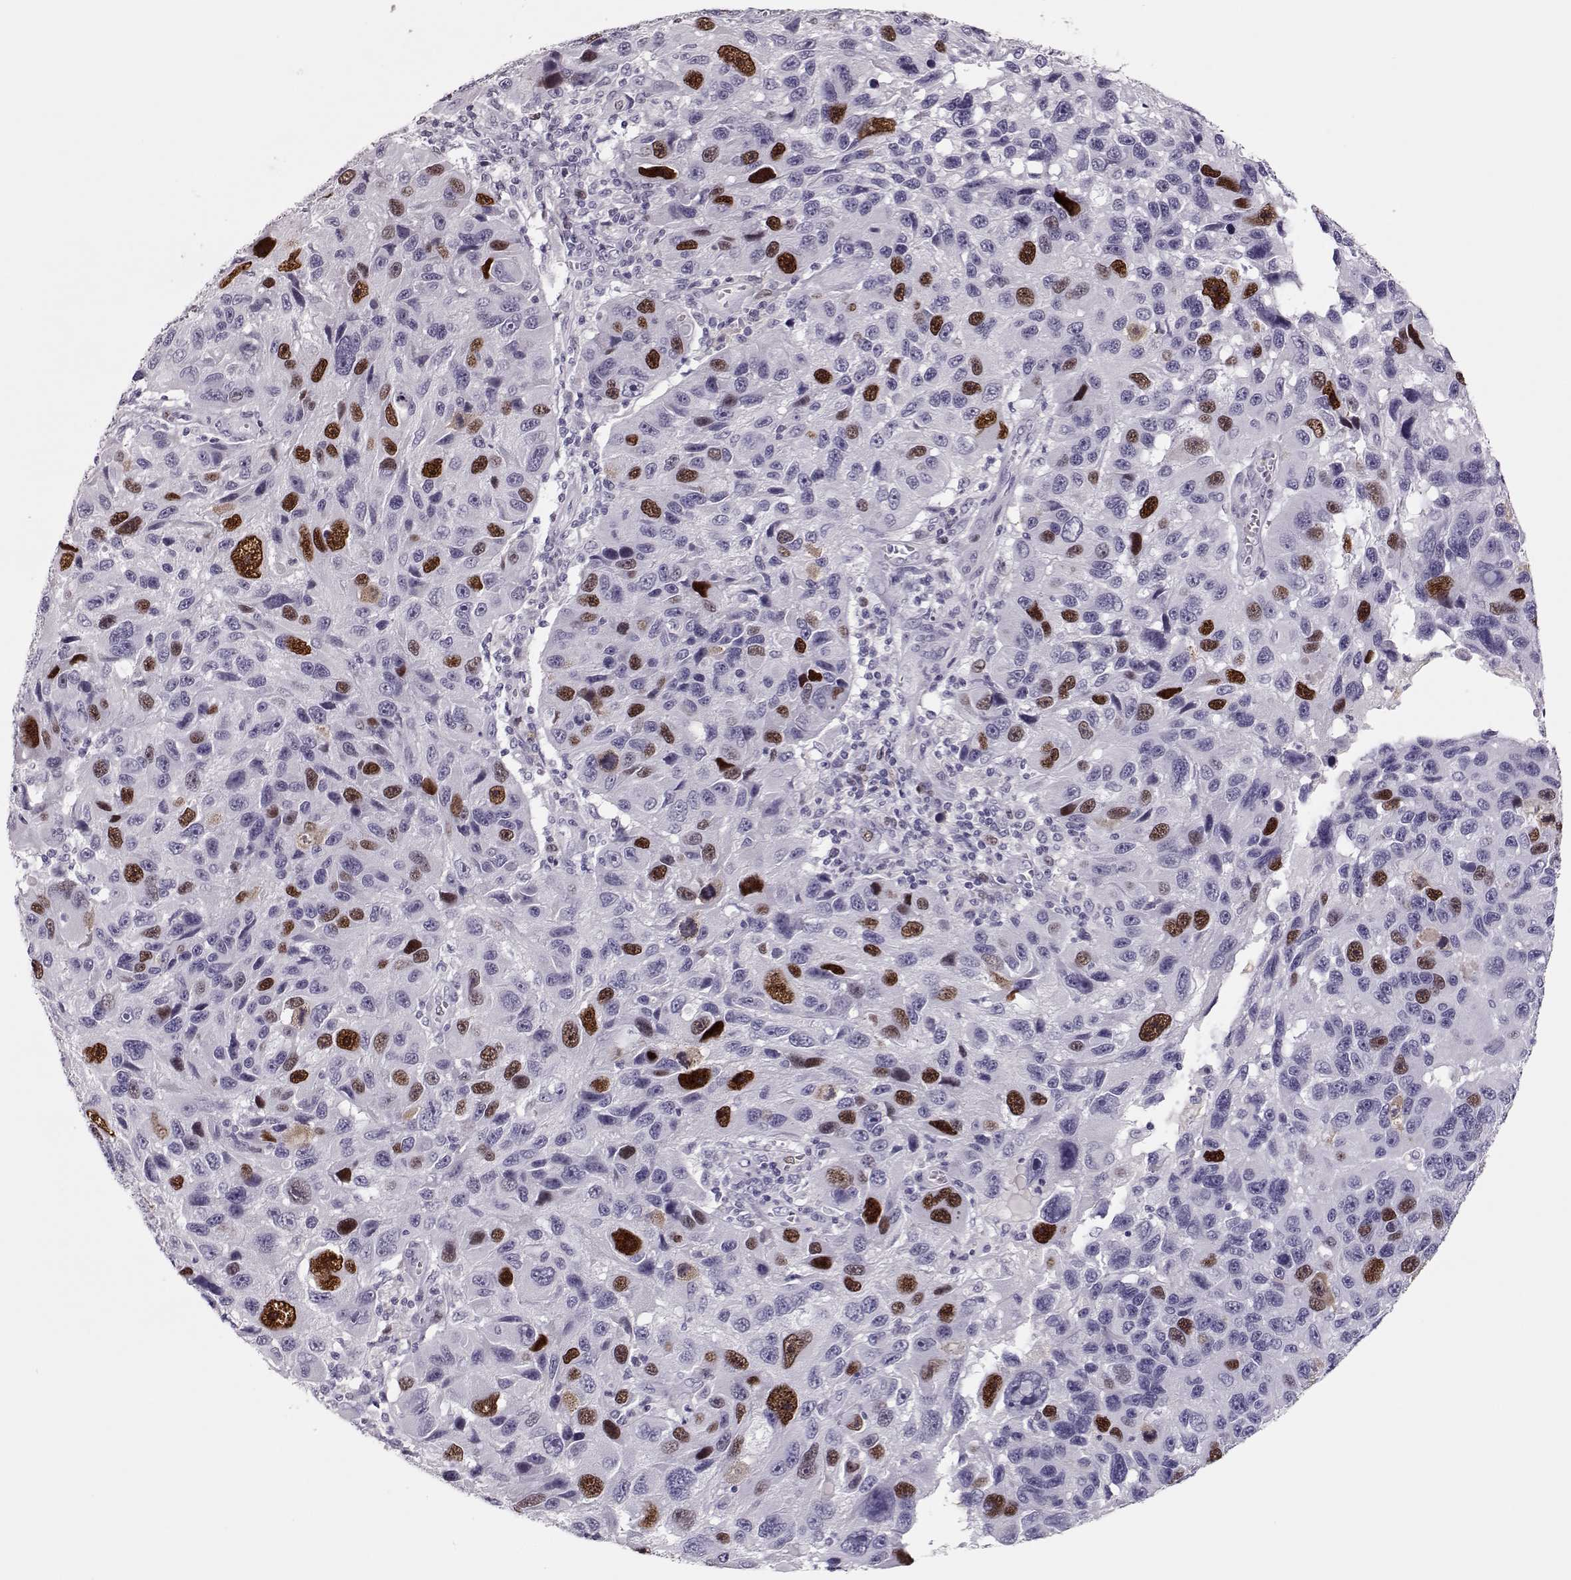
{"staining": {"intensity": "strong", "quantity": "<25%", "location": "nuclear"}, "tissue": "melanoma", "cell_type": "Tumor cells", "image_type": "cancer", "snomed": [{"axis": "morphology", "description": "Malignant melanoma, NOS"}, {"axis": "topography", "description": "Skin"}], "caption": "Immunohistochemistry staining of malignant melanoma, which demonstrates medium levels of strong nuclear staining in about <25% of tumor cells indicating strong nuclear protein positivity. The staining was performed using DAB (3,3'-diaminobenzidine) (brown) for protein detection and nuclei were counterstained in hematoxylin (blue).", "gene": "SGO1", "patient": {"sex": "male", "age": 53}}